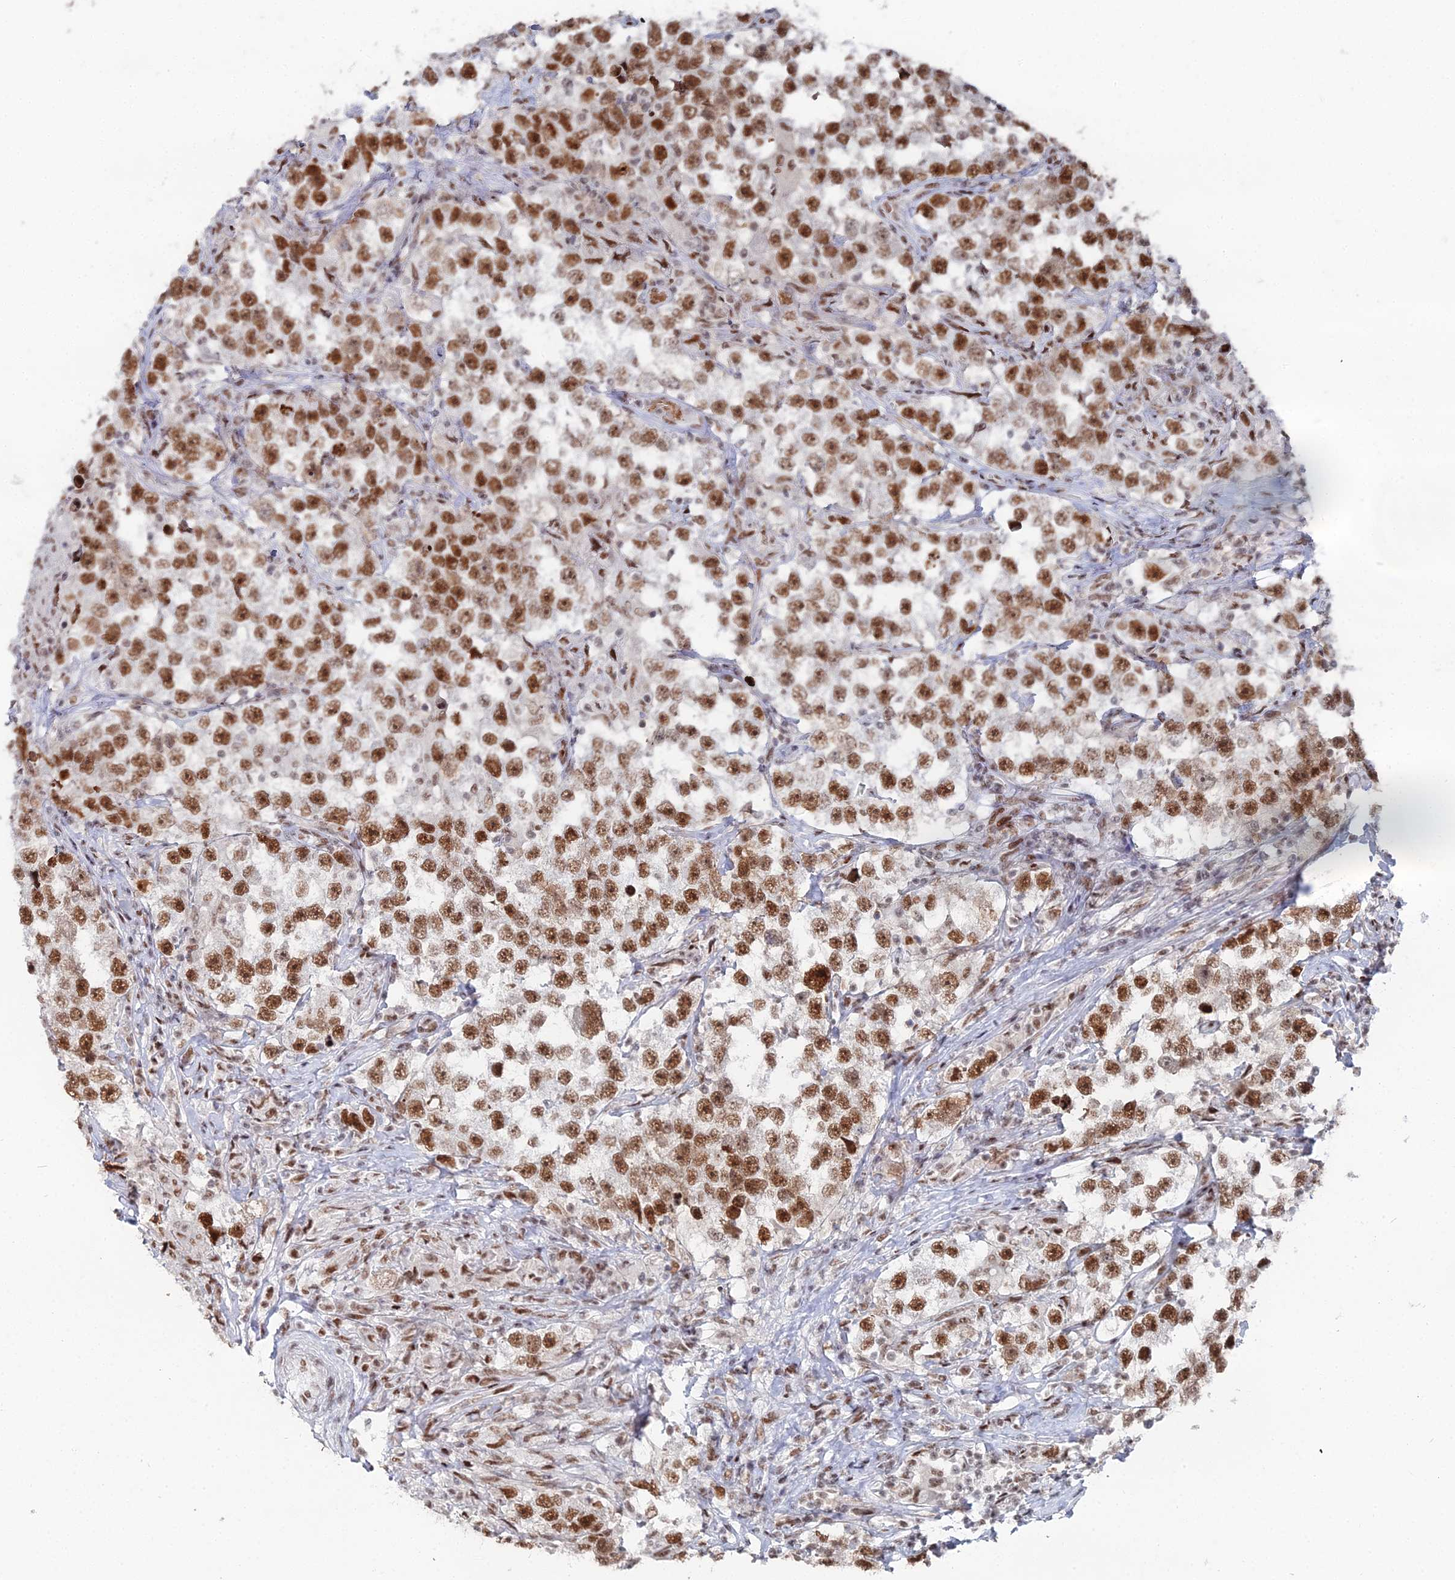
{"staining": {"intensity": "strong", "quantity": ">75%", "location": "nuclear"}, "tissue": "testis cancer", "cell_type": "Tumor cells", "image_type": "cancer", "snomed": [{"axis": "morphology", "description": "Seminoma, NOS"}, {"axis": "topography", "description": "Testis"}], "caption": "Testis cancer (seminoma) was stained to show a protein in brown. There is high levels of strong nuclear staining in about >75% of tumor cells.", "gene": "GSC2", "patient": {"sex": "male", "age": 46}}